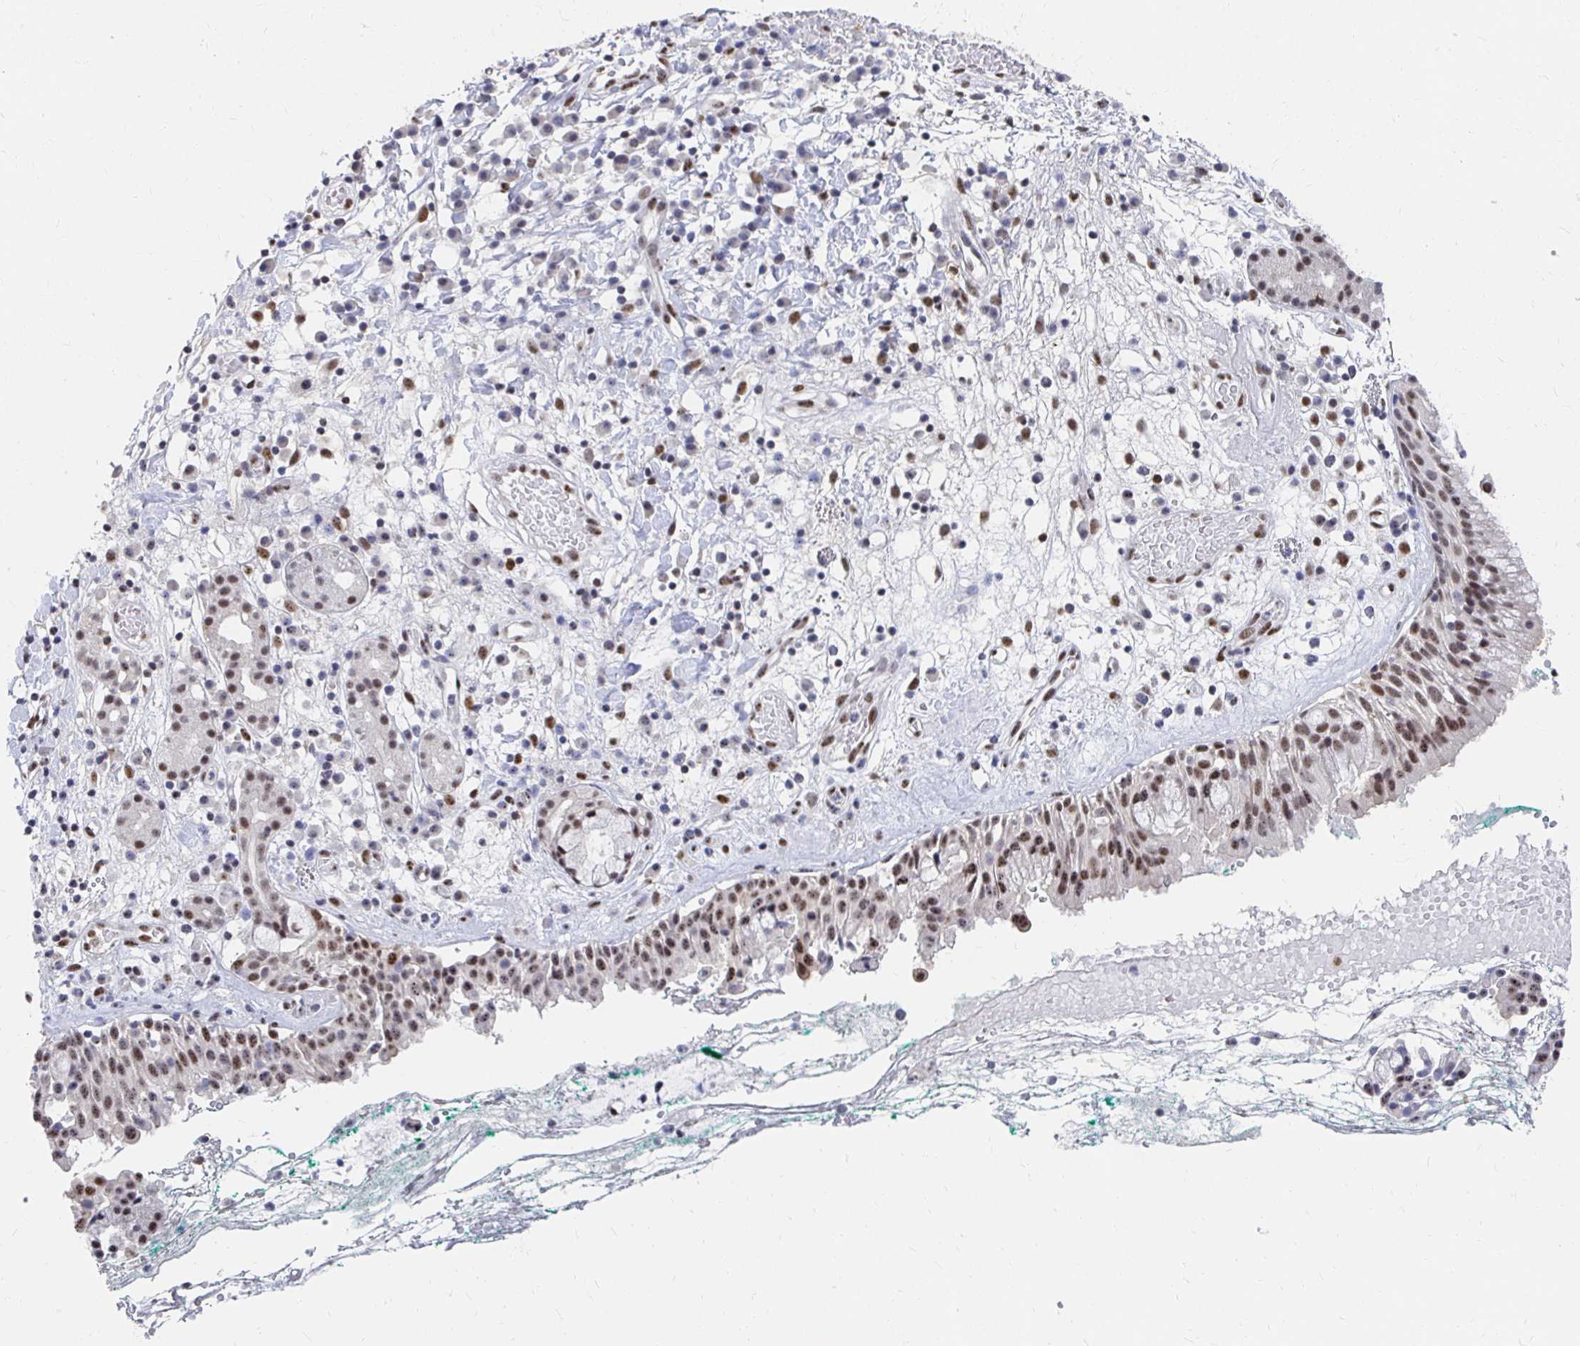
{"staining": {"intensity": "moderate", "quantity": "25%-75%", "location": "nuclear"}, "tissue": "nasopharynx", "cell_type": "Respiratory epithelial cells", "image_type": "normal", "snomed": [{"axis": "morphology", "description": "Normal tissue, NOS"}, {"axis": "morphology", "description": "Basal cell carcinoma"}, {"axis": "topography", "description": "Cartilage tissue"}, {"axis": "topography", "description": "Nasopharynx"}, {"axis": "topography", "description": "Oral tissue"}], "caption": "Protein staining of benign nasopharynx shows moderate nuclear expression in approximately 25%-75% of respiratory epithelial cells. (Brightfield microscopy of DAB IHC at high magnification).", "gene": "CLIC3", "patient": {"sex": "female", "age": 77}}